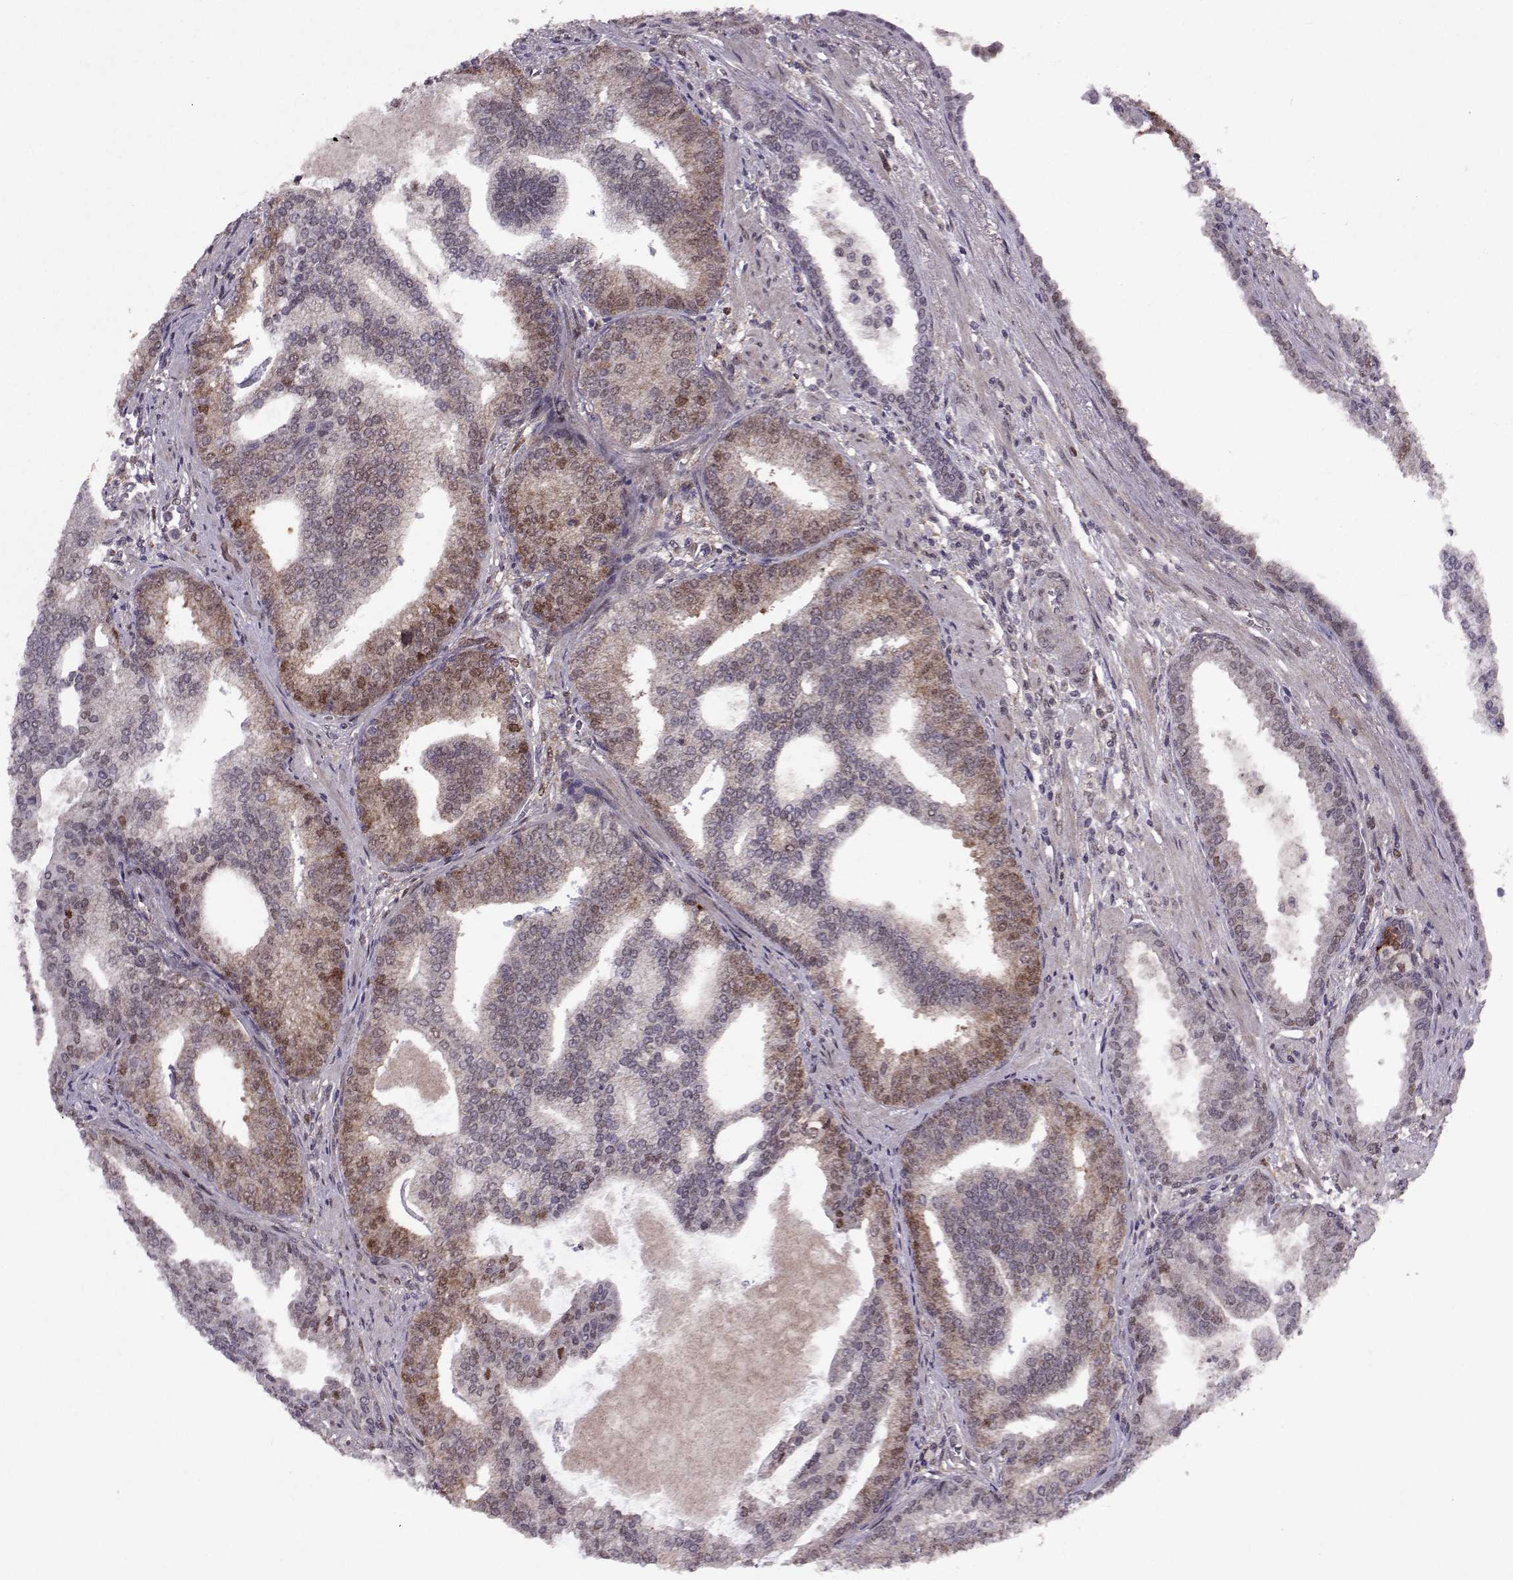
{"staining": {"intensity": "moderate", "quantity": "<25%", "location": "cytoplasmic/membranous,nuclear"}, "tissue": "prostate cancer", "cell_type": "Tumor cells", "image_type": "cancer", "snomed": [{"axis": "morphology", "description": "Adenocarcinoma, NOS"}, {"axis": "topography", "description": "Prostate"}], "caption": "Immunohistochemistry (IHC) of prostate cancer displays low levels of moderate cytoplasmic/membranous and nuclear staining in about <25% of tumor cells.", "gene": "CDK4", "patient": {"sex": "male", "age": 64}}